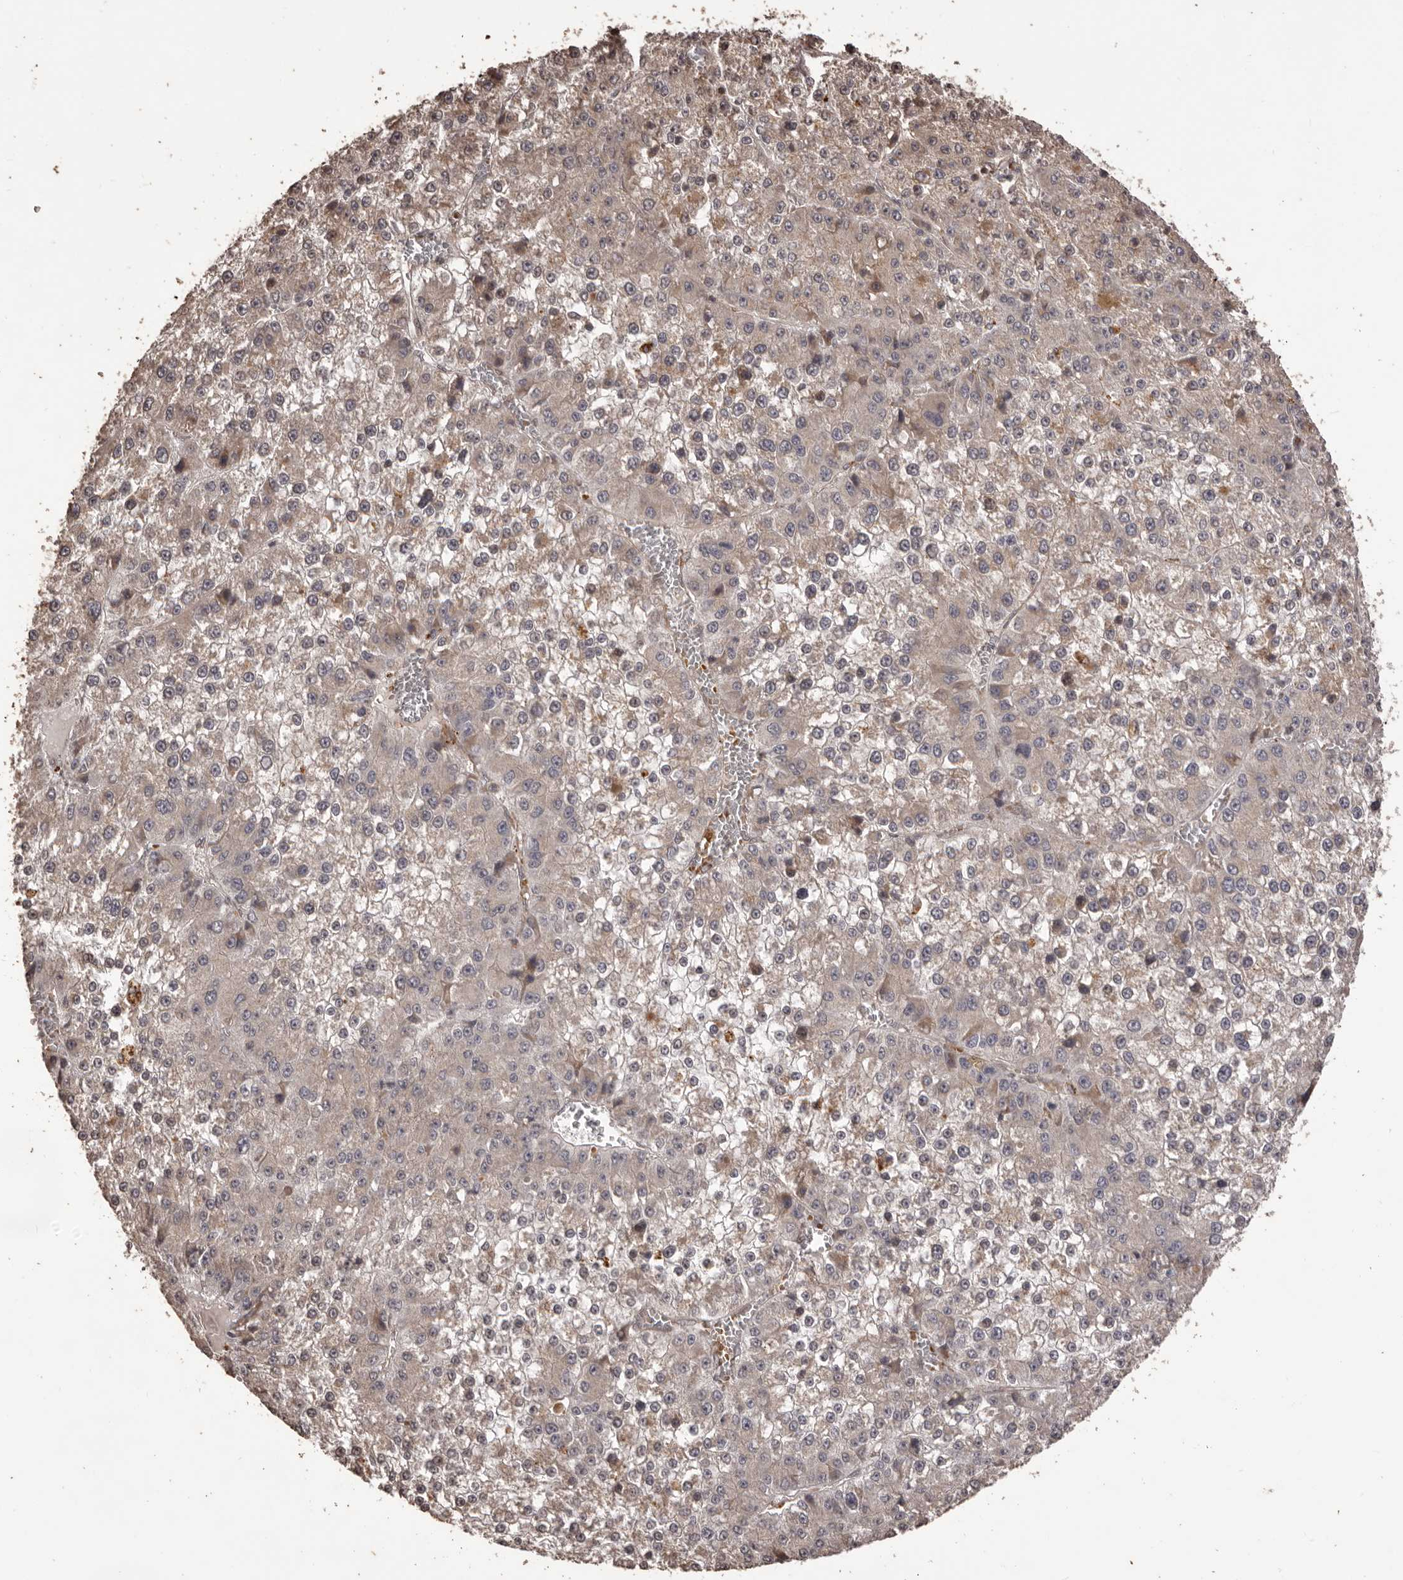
{"staining": {"intensity": "weak", "quantity": ">75%", "location": "cytoplasmic/membranous"}, "tissue": "liver cancer", "cell_type": "Tumor cells", "image_type": "cancer", "snomed": [{"axis": "morphology", "description": "Carcinoma, Hepatocellular, NOS"}, {"axis": "topography", "description": "Liver"}], "caption": "A micrograph of liver cancer stained for a protein displays weak cytoplasmic/membranous brown staining in tumor cells.", "gene": "QRSL1", "patient": {"sex": "female", "age": 73}}